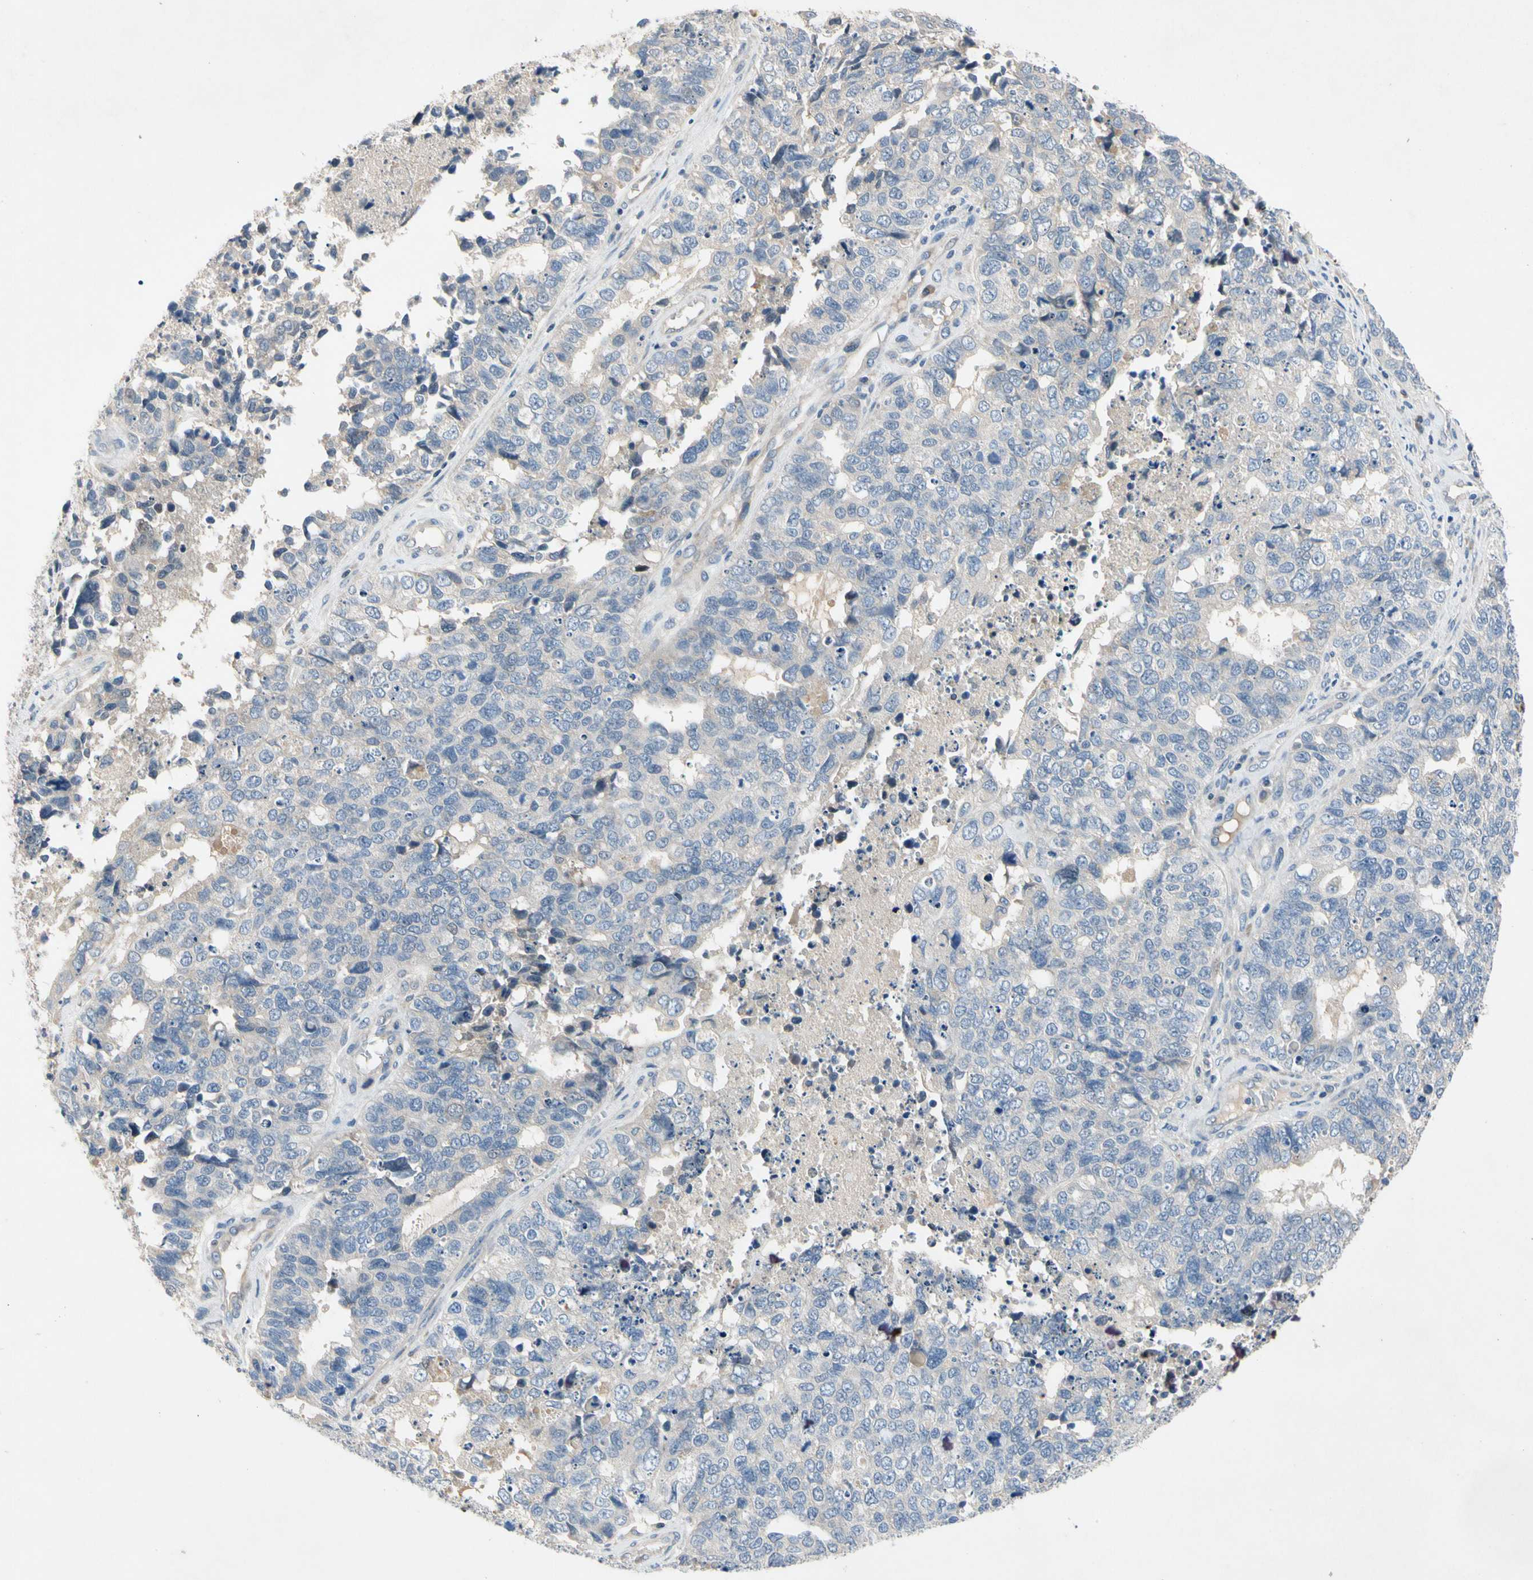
{"staining": {"intensity": "negative", "quantity": "none", "location": "none"}, "tissue": "cervical cancer", "cell_type": "Tumor cells", "image_type": "cancer", "snomed": [{"axis": "morphology", "description": "Squamous cell carcinoma, NOS"}, {"axis": "topography", "description": "Cervix"}], "caption": "High magnification brightfield microscopy of squamous cell carcinoma (cervical) stained with DAB (3,3'-diaminobenzidine) (brown) and counterstained with hematoxylin (blue): tumor cells show no significant staining. The staining was performed using DAB to visualize the protein expression in brown, while the nuclei were stained in blue with hematoxylin (Magnification: 20x).", "gene": "GAS6", "patient": {"sex": "female", "age": 63}}